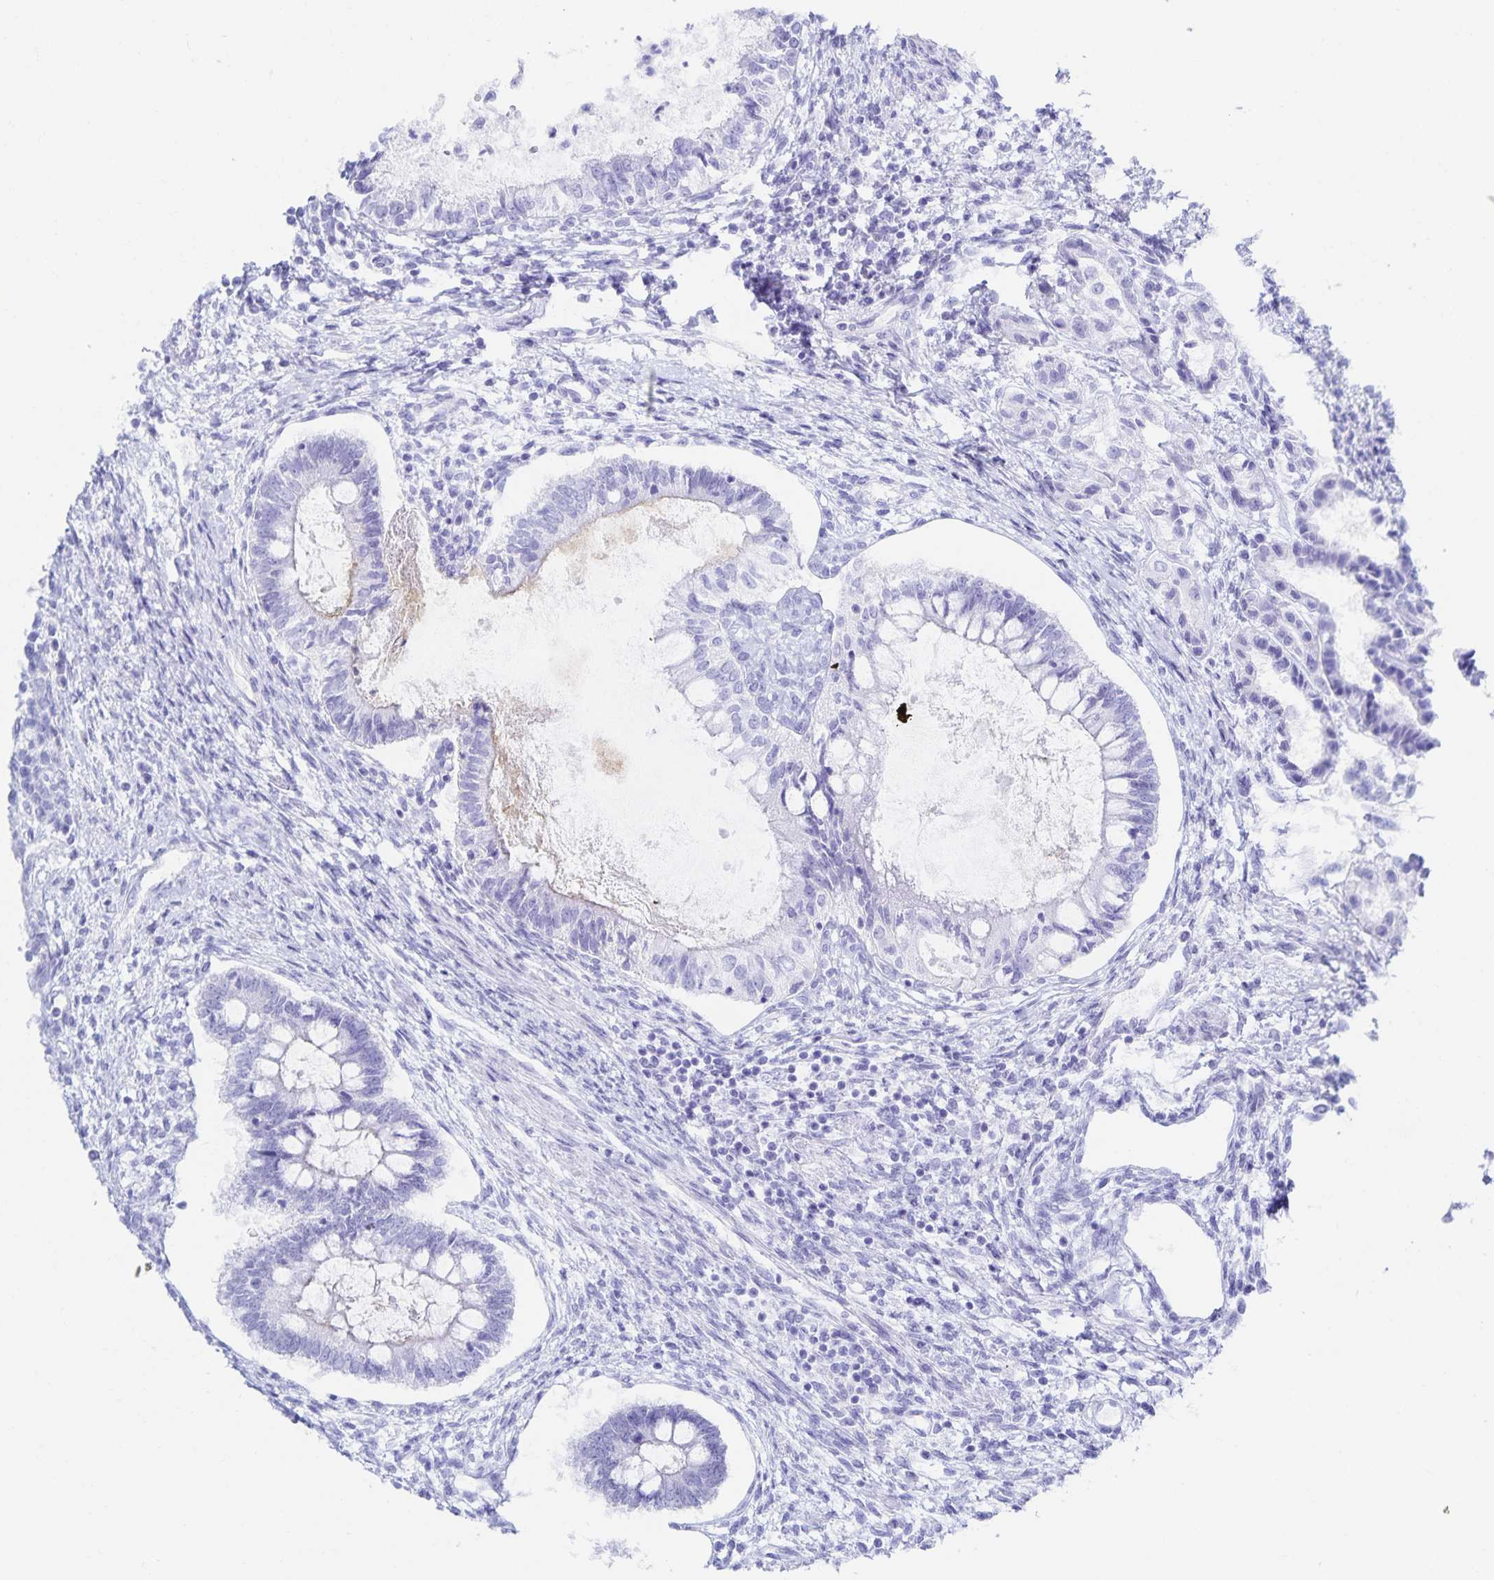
{"staining": {"intensity": "negative", "quantity": "none", "location": "none"}, "tissue": "testis cancer", "cell_type": "Tumor cells", "image_type": "cancer", "snomed": [{"axis": "morphology", "description": "Carcinoma, Embryonal, NOS"}, {"axis": "topography", "description": "Testis"}], "caption": "A high-resolution histopathology image shows IHC staining of testis cancer (embryonal carcinoma), which reveals no significant expression in tumor cells.", "gene": "SNTN", "patient": {"sex": "male", "age": 37}}